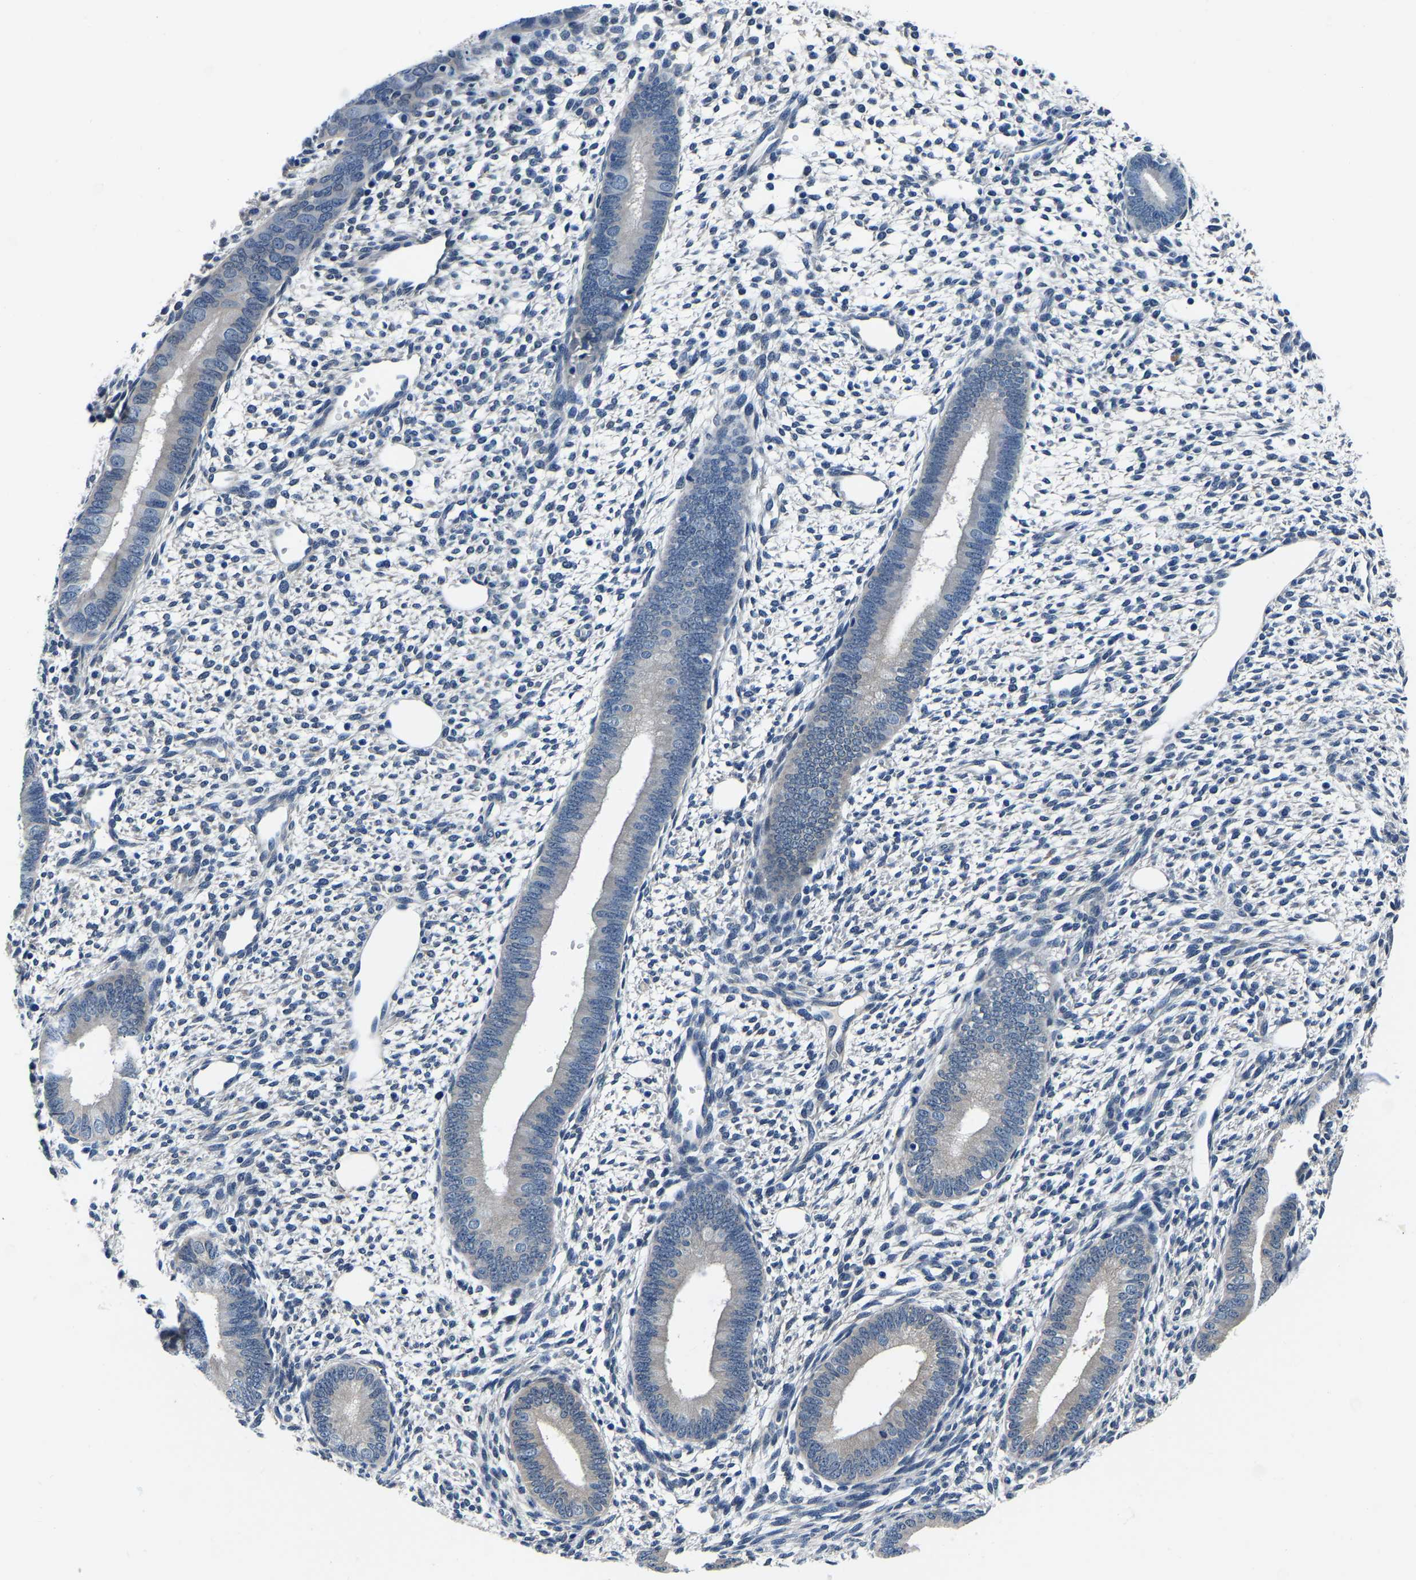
{"staining": {"intensity": "negative", "quantity": "none", "location": "none"}, "tissue": "endometrium", "cell_type": "Cells in endometrial stroma", "image_type": "normal", "snomed": [{"axis": "morphology", "description": "Normal tissue, NOS"}, {"axis": "topography", "description": "Endometrium"}], "caption": "Cells in endometrial stroma are negative for brown protein staining in benign endometrium. The staining was performed using DAB (3,3'-diaminobenzidine) to visualize the protein expression in brown, while the nuclei were stained in blue with hematoxylin (Magnification: 20x).", "gene": "ACO1", "patient": {"sex": "female", "age": 46}}